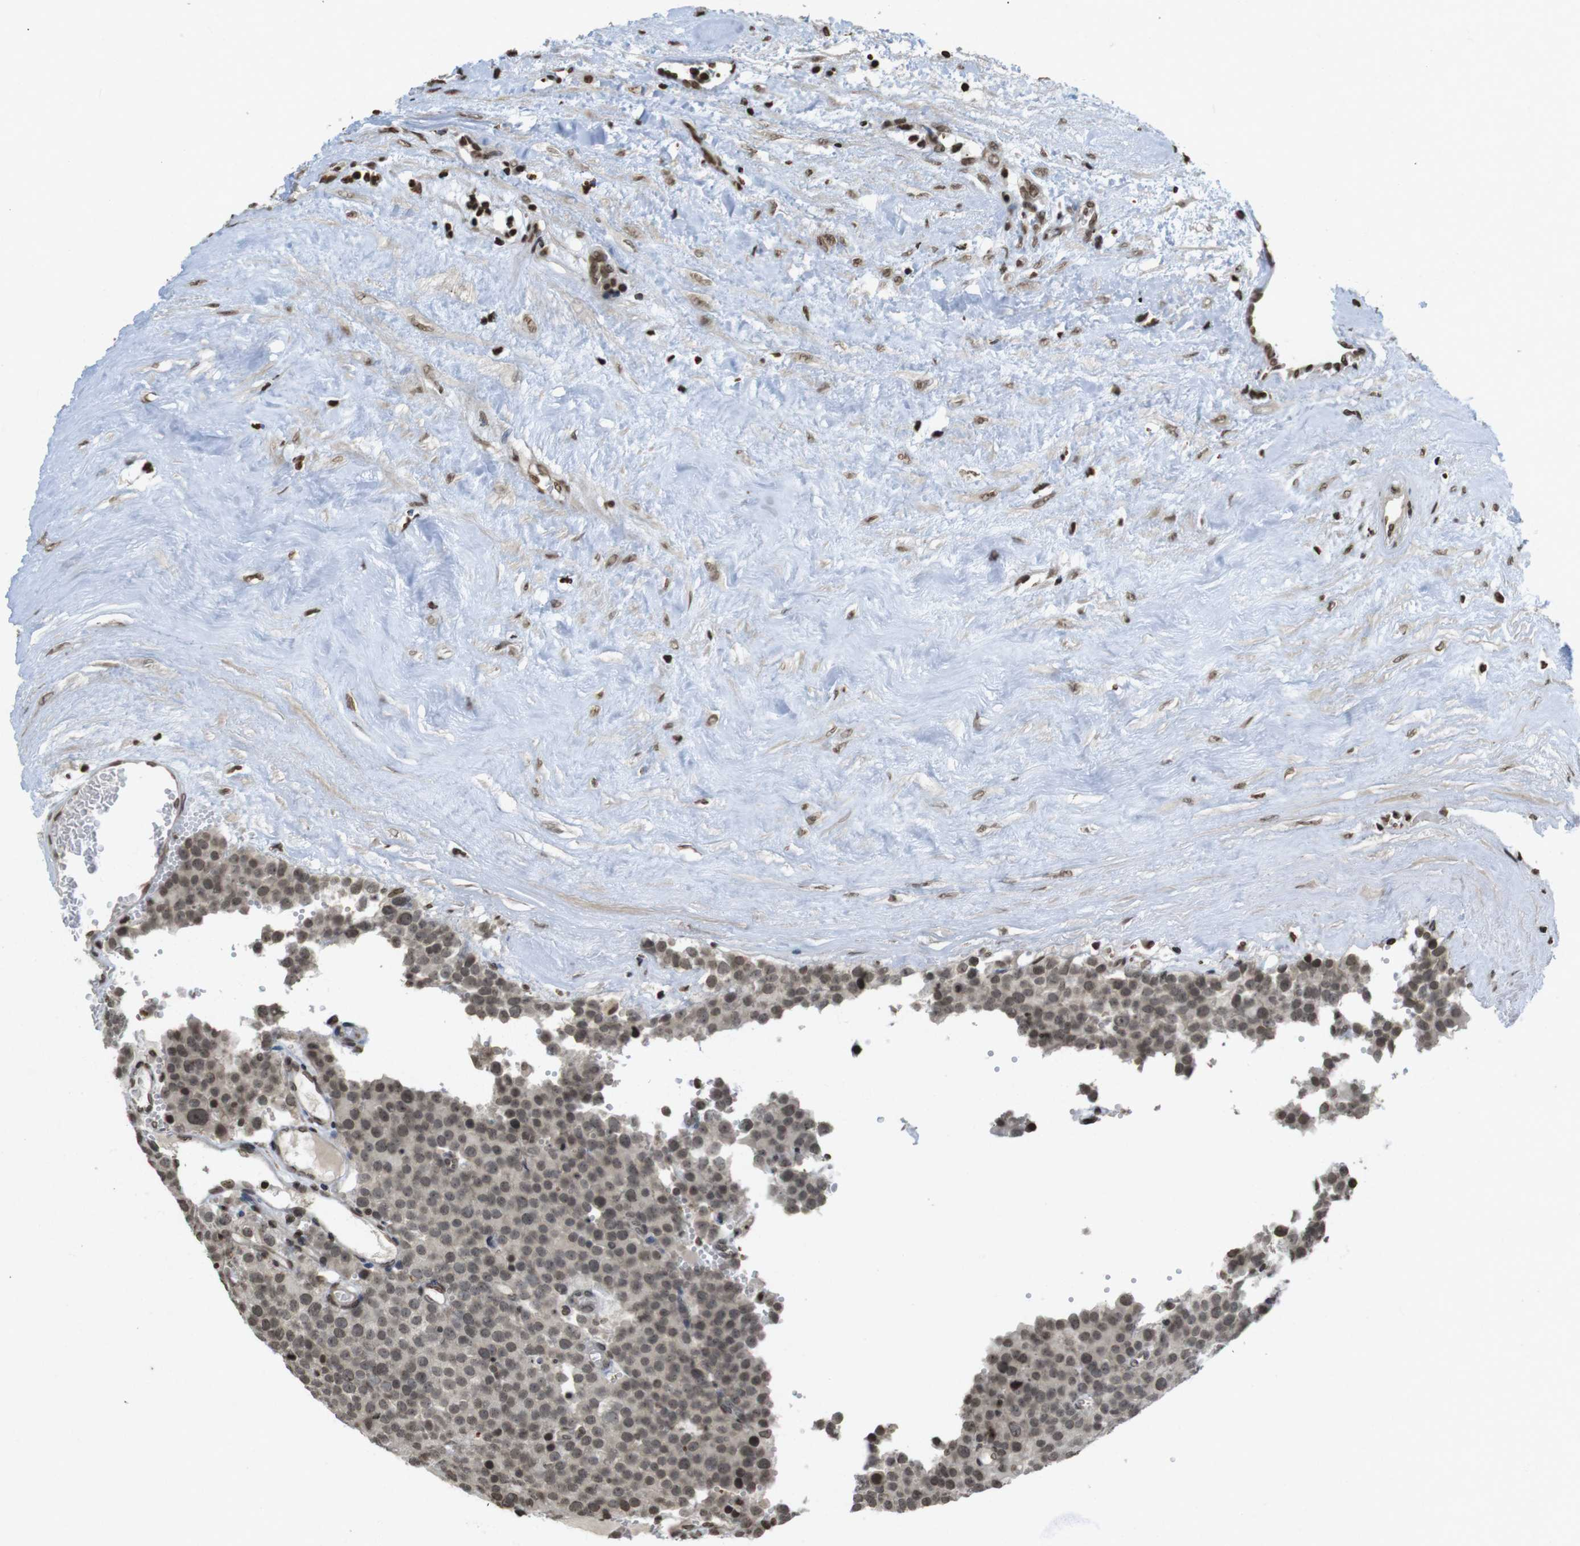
{"staining": {"intensity": "moderate", "quantity": "25%-75%", "location": "nuclear"}, "tissue": "testis cancer", "cell_type": "Tumor cells", "image_type": "cancer", "snomed": [{"axis": "morphology", "description": "Normal tissue, NOS"}, {"axis": "morphology", "description": "Seminoma, NOS"}, {"axis": "topography", "description": "Testis"}], "caption": "High-magnification brightfield microscopy of testis cancer stained with DAB (brown) and counterstained with hematoxylin (blue). tumor cells exhibit moderate nuclear expression is seen in approximately25%-75% of cells.", "gene": "FOXA3", "patient": {"sex": "male", "age": 71}}